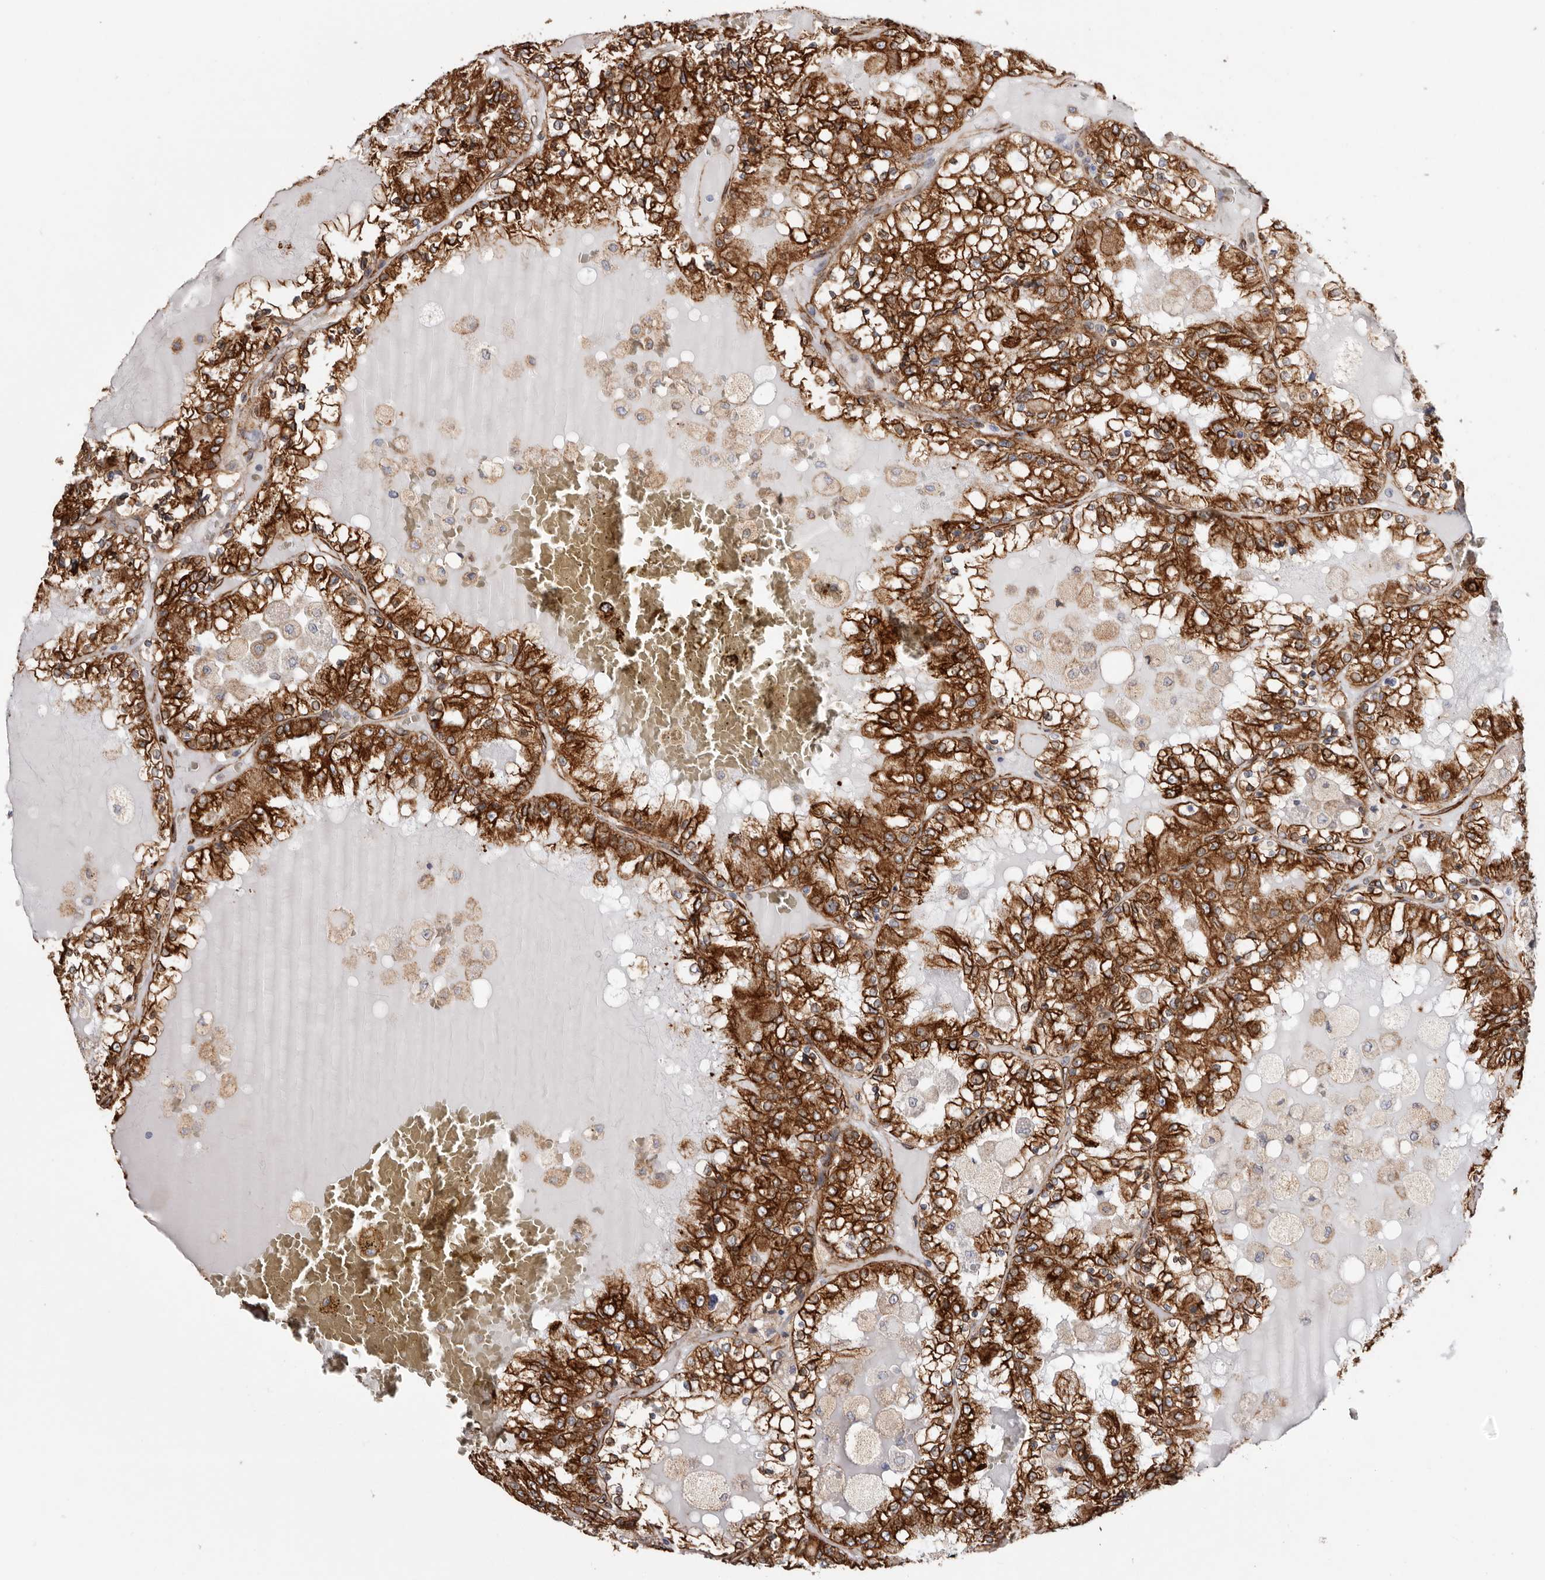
{"staining": {"intensity": "strong", "quantity": ">75%", "location": "cytoplasmic/membranous"}, "tissue": "renal cancer", "cell_type": "Tumor cells", "image_type": "cancer", "snomed": [{"axis": "morphology", "description": "Adenocarcinoma, NOS"}, {"axis": "topography", "description": "Kidney"}], "caption": "Immunohistochemical staining of human renal cancer exhibits high levels of strong cytoplasmic/membranous expression in approximately >75% of tumor cells. (DAB = brown stain, brightfield microscopy at high magnification).", "gene": "SEMA3E", "patient": {"sex": "female", "age": 56}}